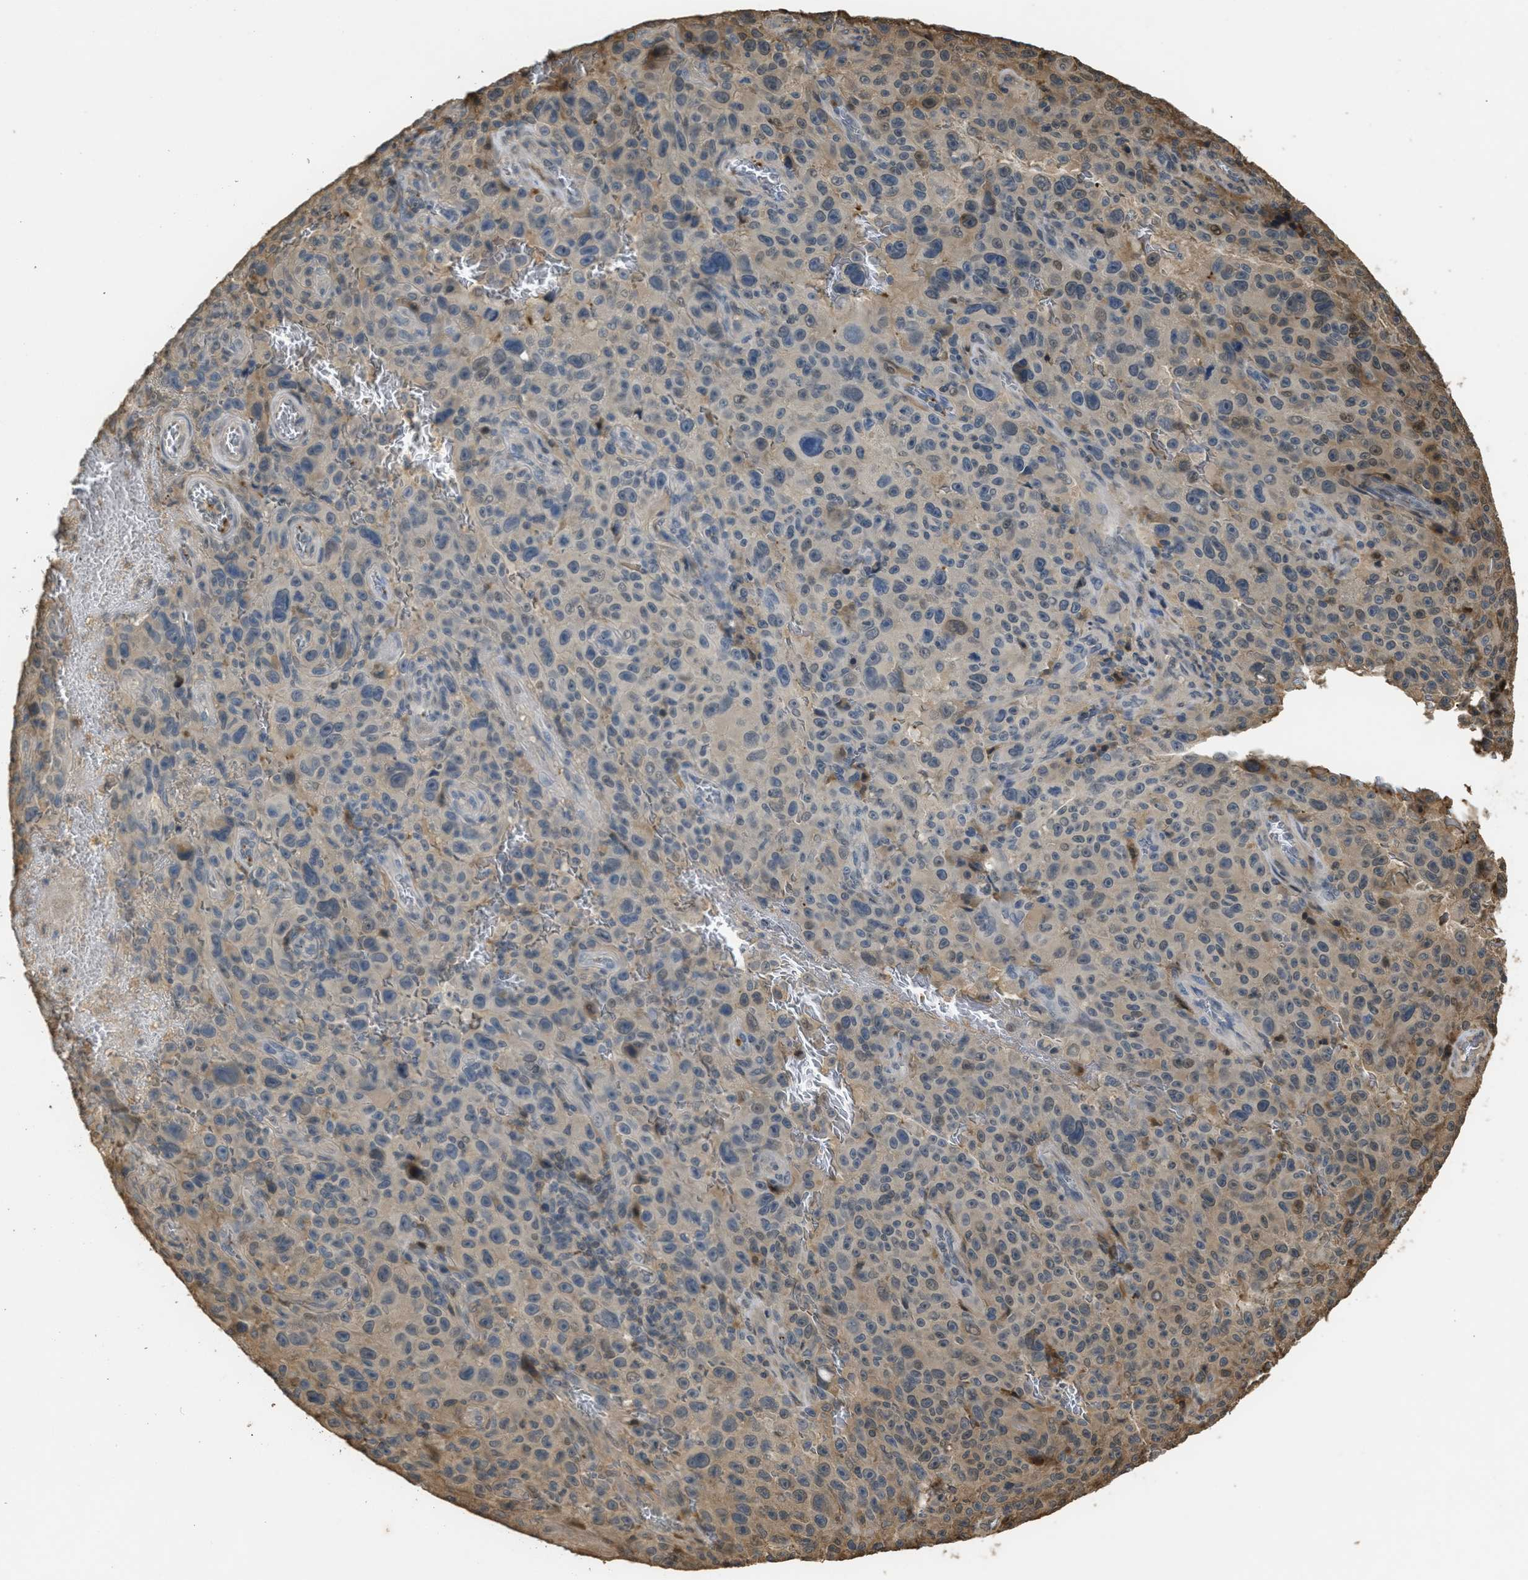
{"staining": {"intensity": "weak", "quantity": "<25%", "location": "cytoplasmic/membranous"}, "tissue": "melanoma", "cell_type": "Tumor cells", "image_type": "cancer", "snomed": [{"axis": "morphology", "description": "Malignant melanoma, NOS"}, {"axis": "topography", "description": "Skin"}], "caption": "High magnification brightfield microscopy of malignant melanoma stained with DAB (brown) and counterstained with hematoxylin (blue): tumor cells show no significant expression.", "gene": "ARHGDIA", "patient": {"sex": "female", "age": 82}}